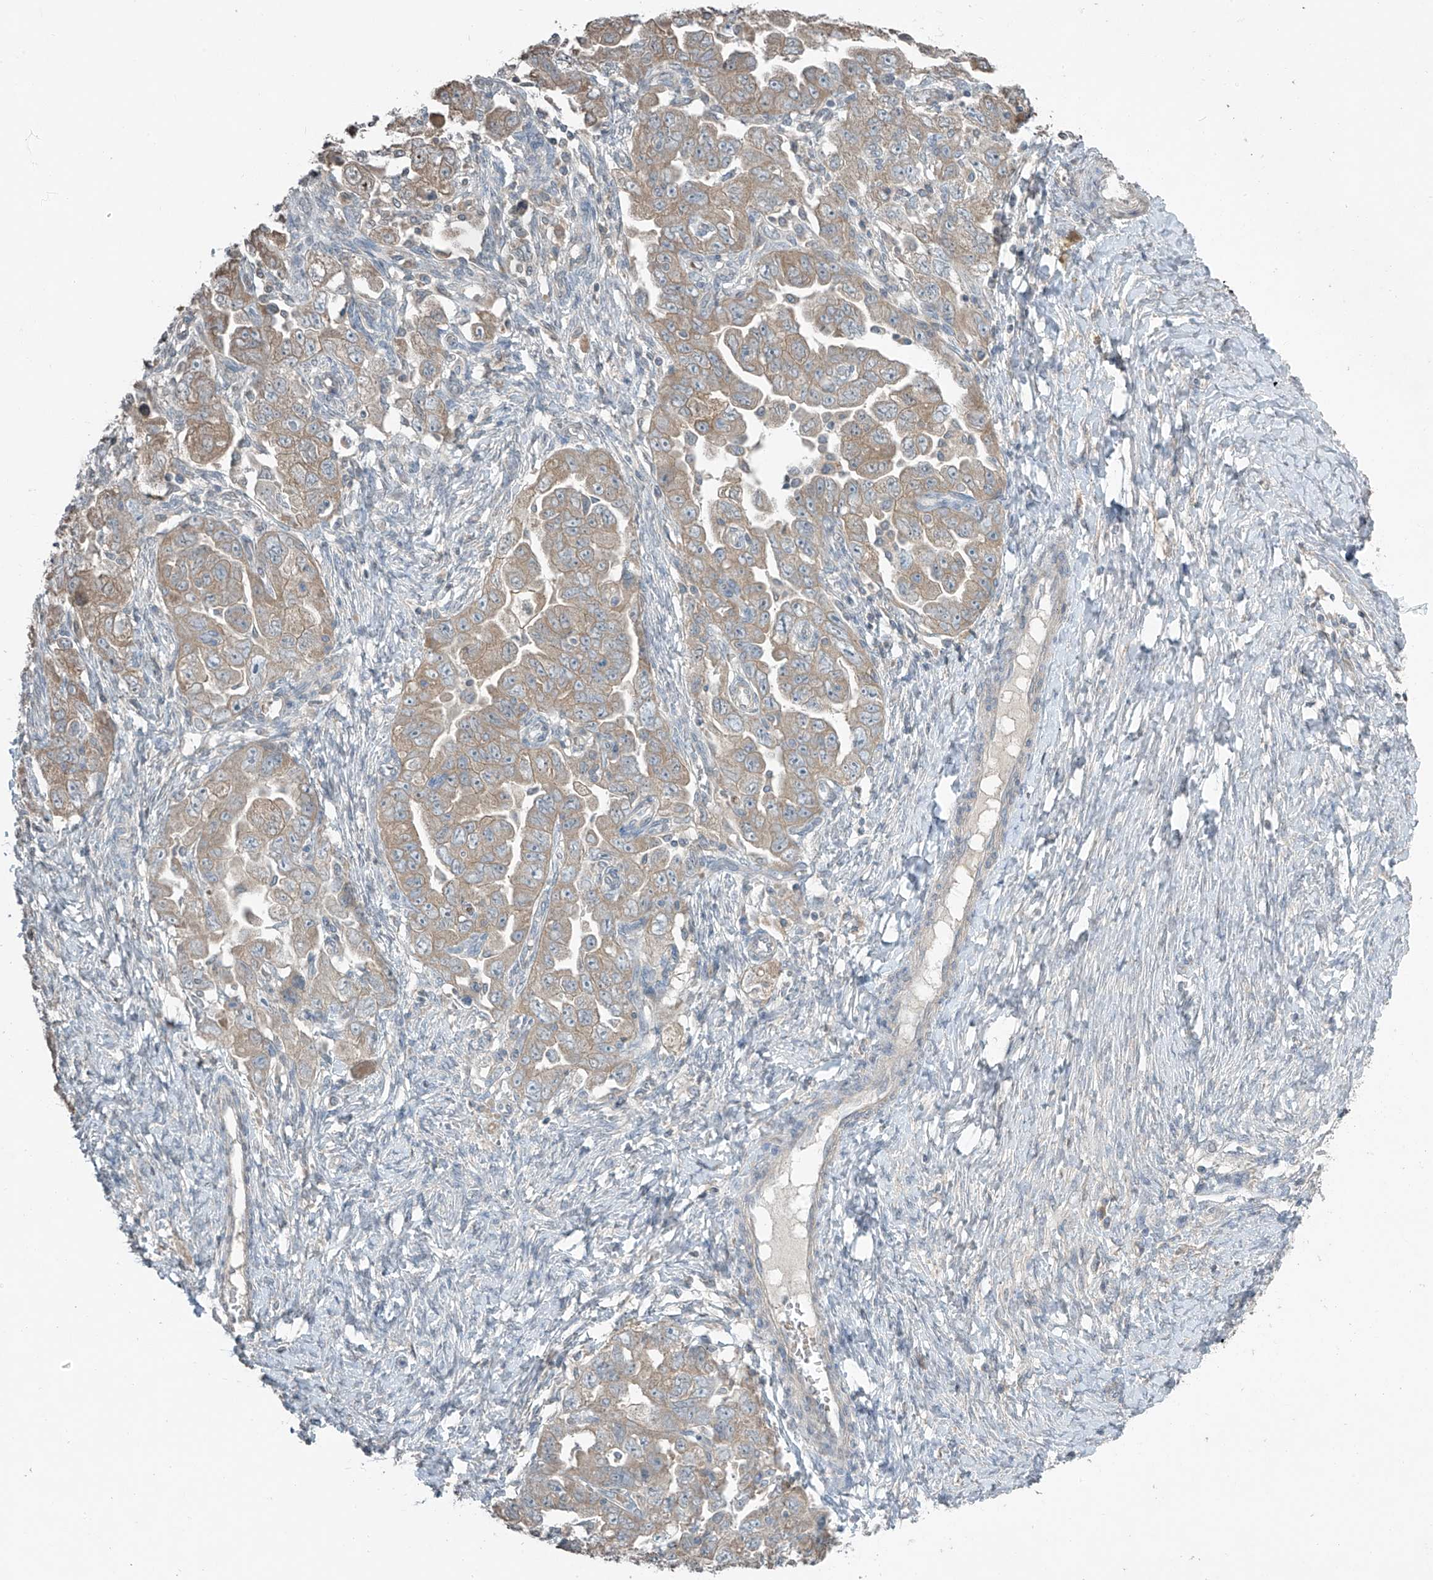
{"staining": {"intensity": "weak", "quantity": ">75%", "location": "cytoplasmic/membranous"}, "tissue": "ovarian cancer", "cell_type": "Tumor cells", "image_type": "cancer", "snomed": [{"axis": "morphology", "description": "Carcinoma, NOS"}, {"axis": "morphology", "description": "Cystadenocarcinoma, serous, NOS"}, {"axis": "topography", "description": "Ovary"}], "caption": "Weak cytoplasmic/membranous expression is appreciated in approximately >75% of tumor cells in carcinoma (ovarian).", "gene": "HOXA11", "patient": {"sex": "female", "age": 69}}